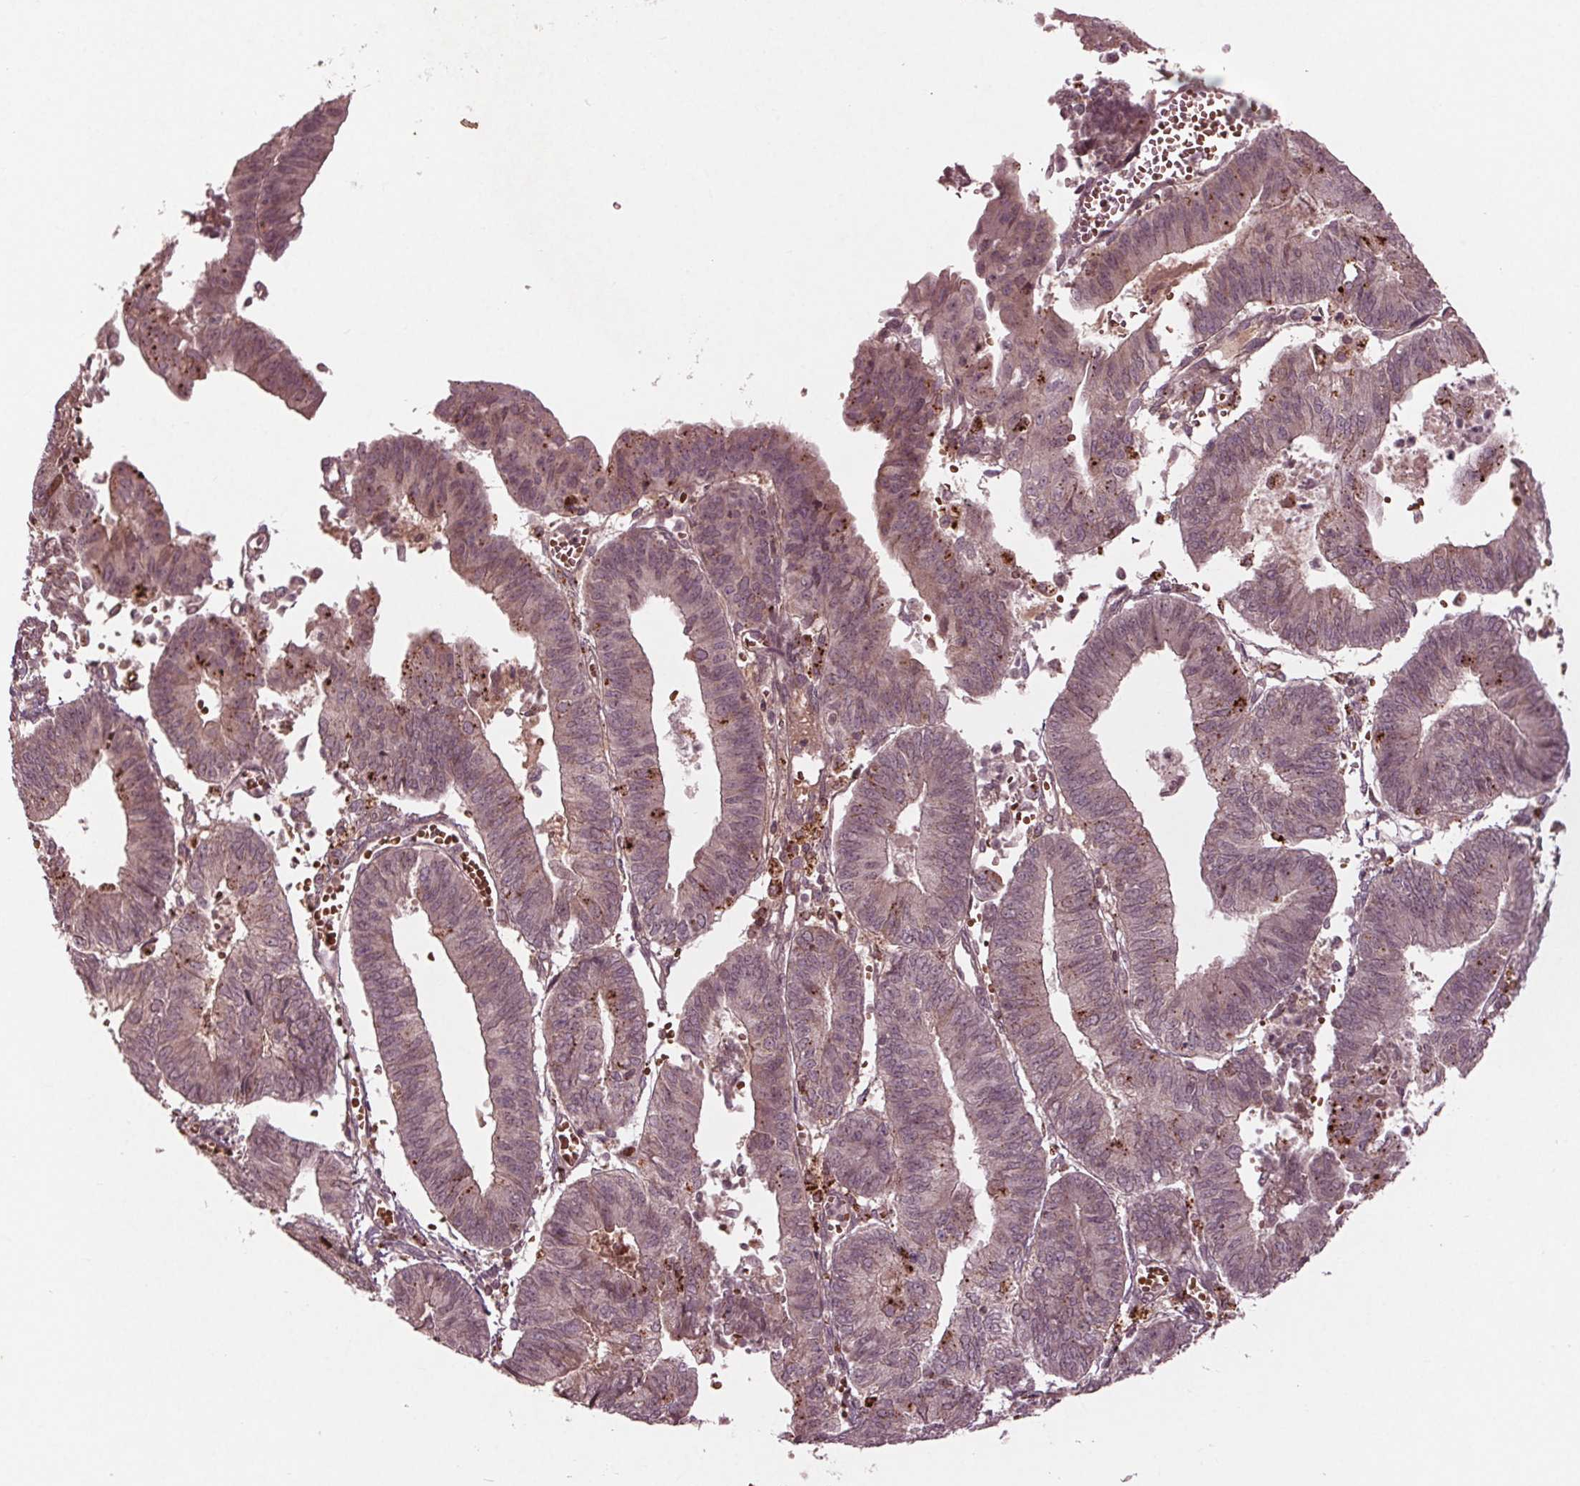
{"staining": {"intensity": "weak", "quantity": "<25%", "location": "cytoplasmic/membranous"}, "tissue": "endometrial cancer", "cell_type": "Tumor cells", "image_type": "cancer", "snomed": [{"axis": "morphology", "description": "Adenocarcinoma, NOS"}, {"axis": "topography", "description": "Endometrium"}], "caption": "High power microscopy histopathology image of an immunohistochemistry (IHC) photomicrograph of endometrial cancer (adenocarcinoma), revealing no significant positivity in tumor cells.", "gene": "CDKL4", "patient": {"sex": "female", "age": 65}}